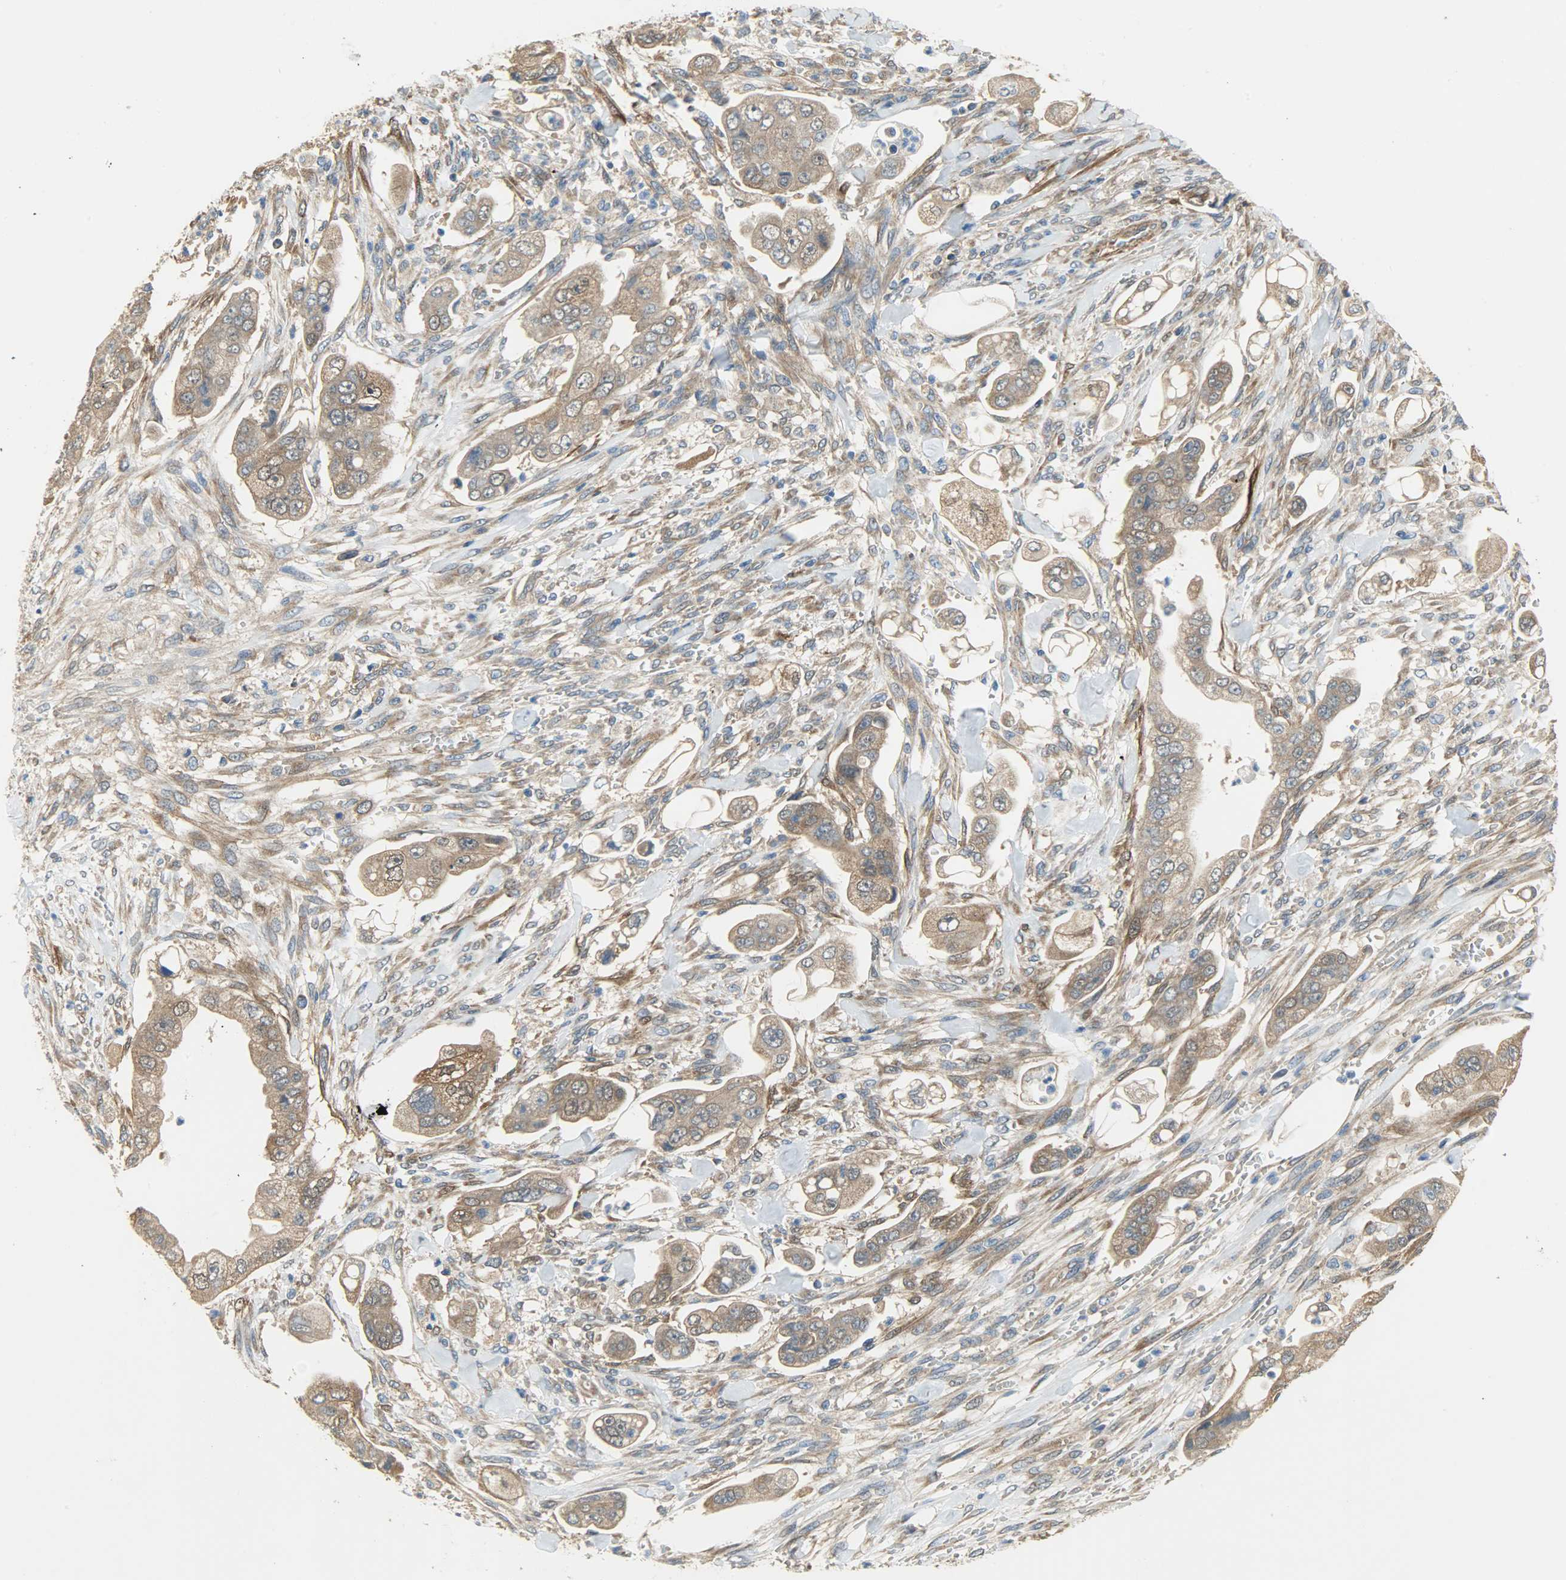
{"staining": {"intensity": "moderate", "quantity": ">75%", "location": "cytoplasmic/membranous"}, "tissue": "stomach cancer", "cell_type": "Tumor cells", "image_type": "cancer", "snomed": [{"axis": "morphology", "description": "Adenocarcinoma, NOS"}, {"axis": "topography", "description": "Stomach"}], "caption": "An immunohistochemistry (IHC) image of neoplastic tissue is shown. Protein staining in brown shows moderate cytoplasmic/membranous positivity in stomach adenocarcinoma within tumor cells.", "gene": "C1orf198", "patient": {"sex": "male", "age": 62}}